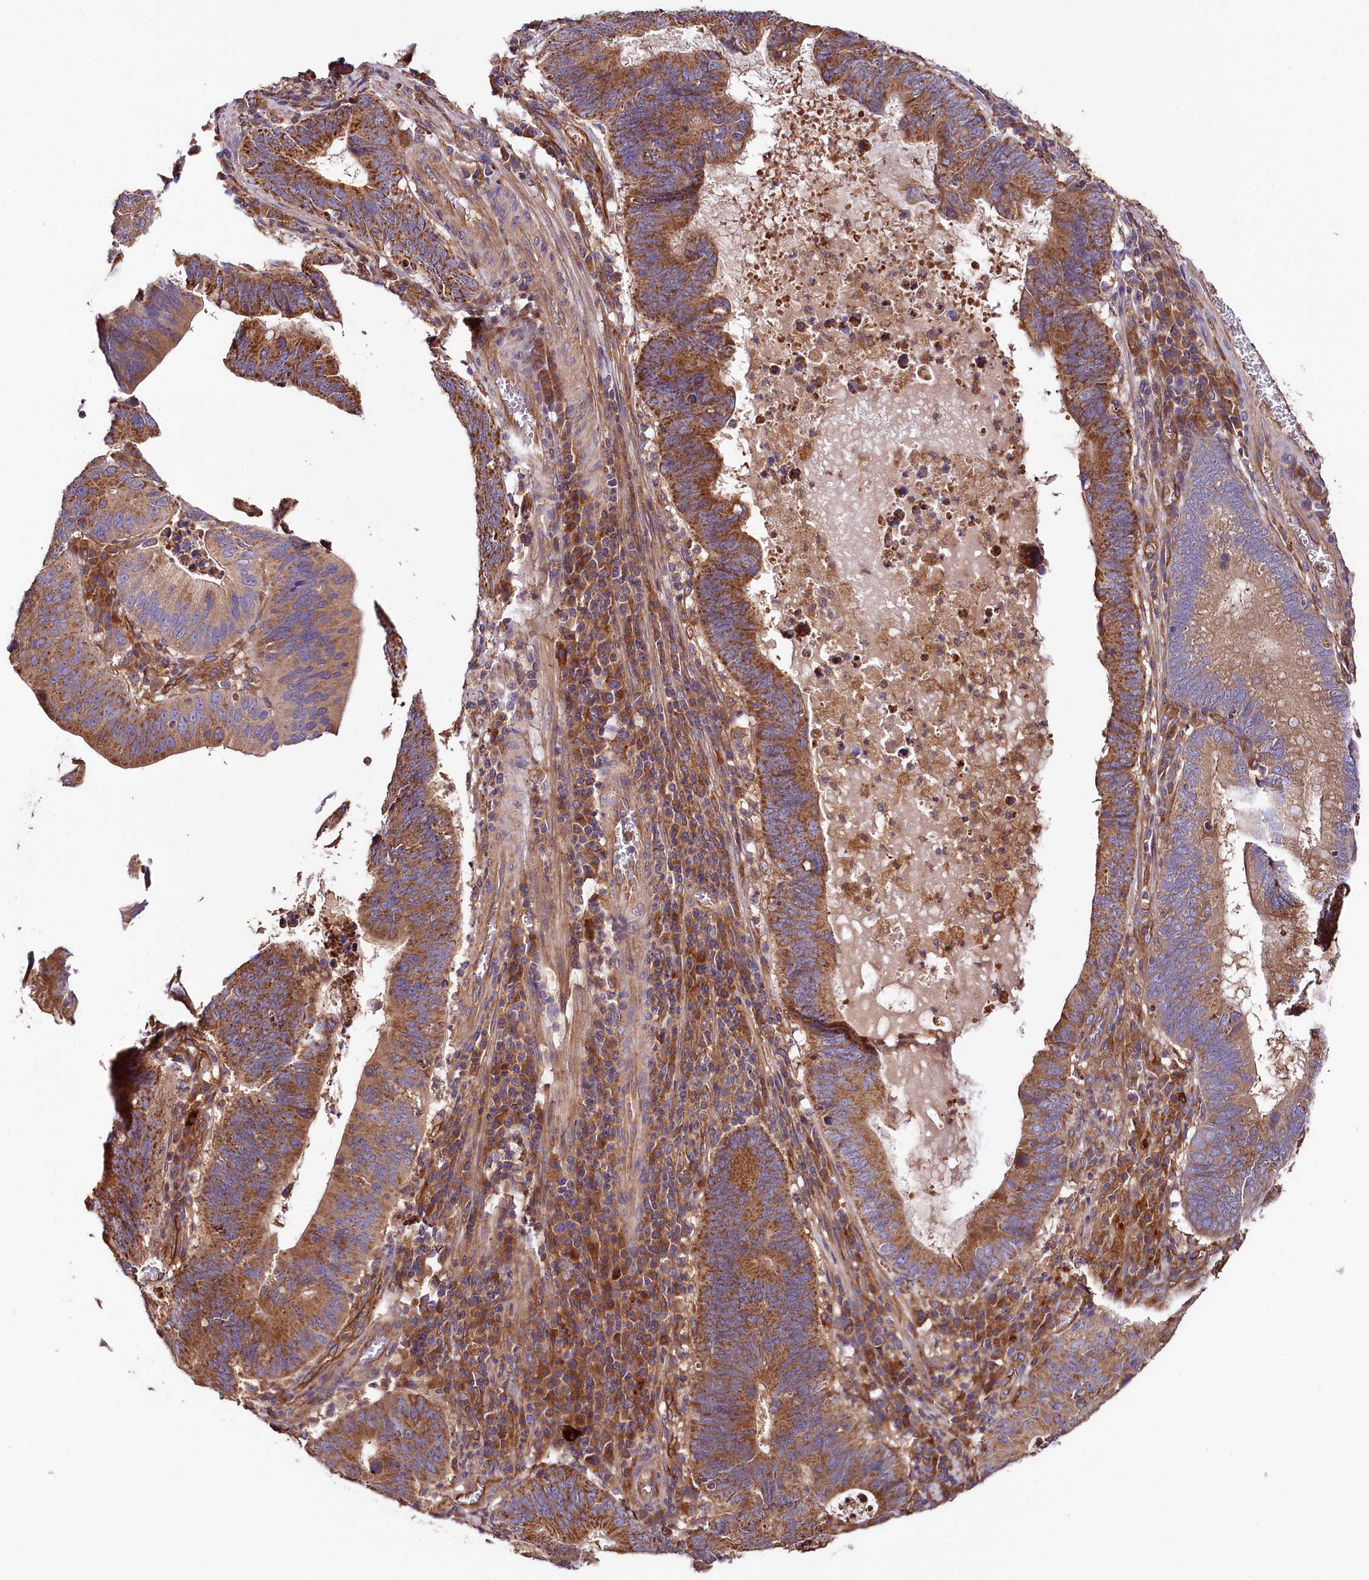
{"staining": {"intensity": "moderate", "quantity": ">75%", "location": "cytoplasmic/membranous"}, "tissue": "stomach cancer", "cell_type": "Tumor cells", "image_type": "cancer", "snomed": [{"axis": "morphology", "description": "Adenocarcinoma, NOS"}, {"axis": "topography", "description": "Stomach"}], "caption": "Adenocarcinoma (stomach) stained with DAB (3,3'-diaminobenzidine) immunohistochemistry demonstrates medium levels of moderate cytoplasmic/membranous staining in approximately >75% of tumor cells.", "gene": "CEP295", "patient": {"sex": "male", "age": 59}}